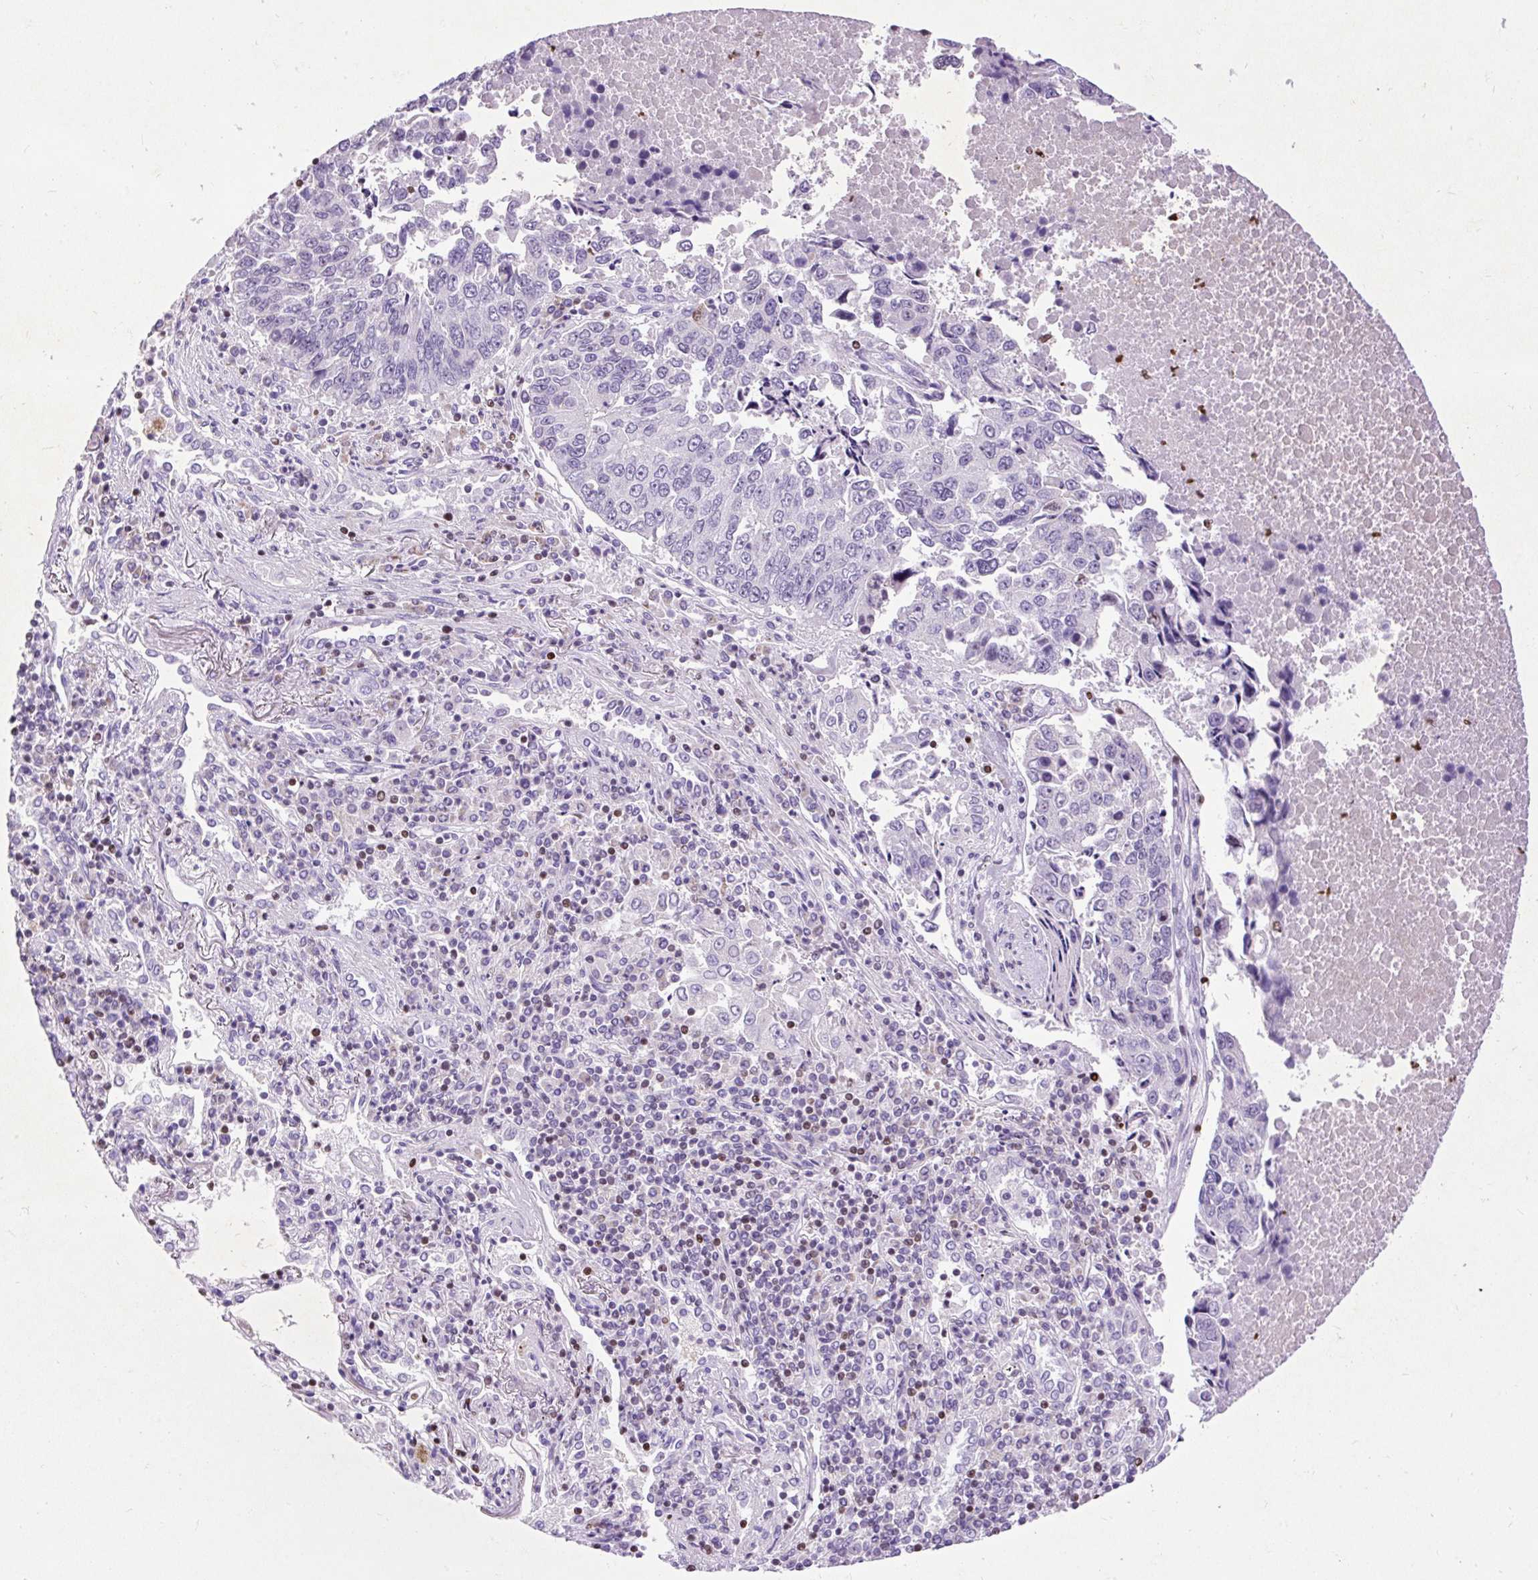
{"staining": {"intensity": "negative", "quantity": "none", "location": "none"}, "tissue": "lung cancer", "cell_type": "Tumor cells", "image_type": "cancer", "snomed": [{"axis": "morphology", "description": "Squamous cell carcinoma, NOS"}, {"axis": "topography", "description": "Lung"}], "caption": "A high-resolution image shows immunohistochemistry staining of squamous cell carcinoma (lung), which shows no significant positivity in tumor cells. (DAB IHC with hematoxylin counter stain).", "gene": "SPC24", "patient": {"sex": "female", "age": 66}}